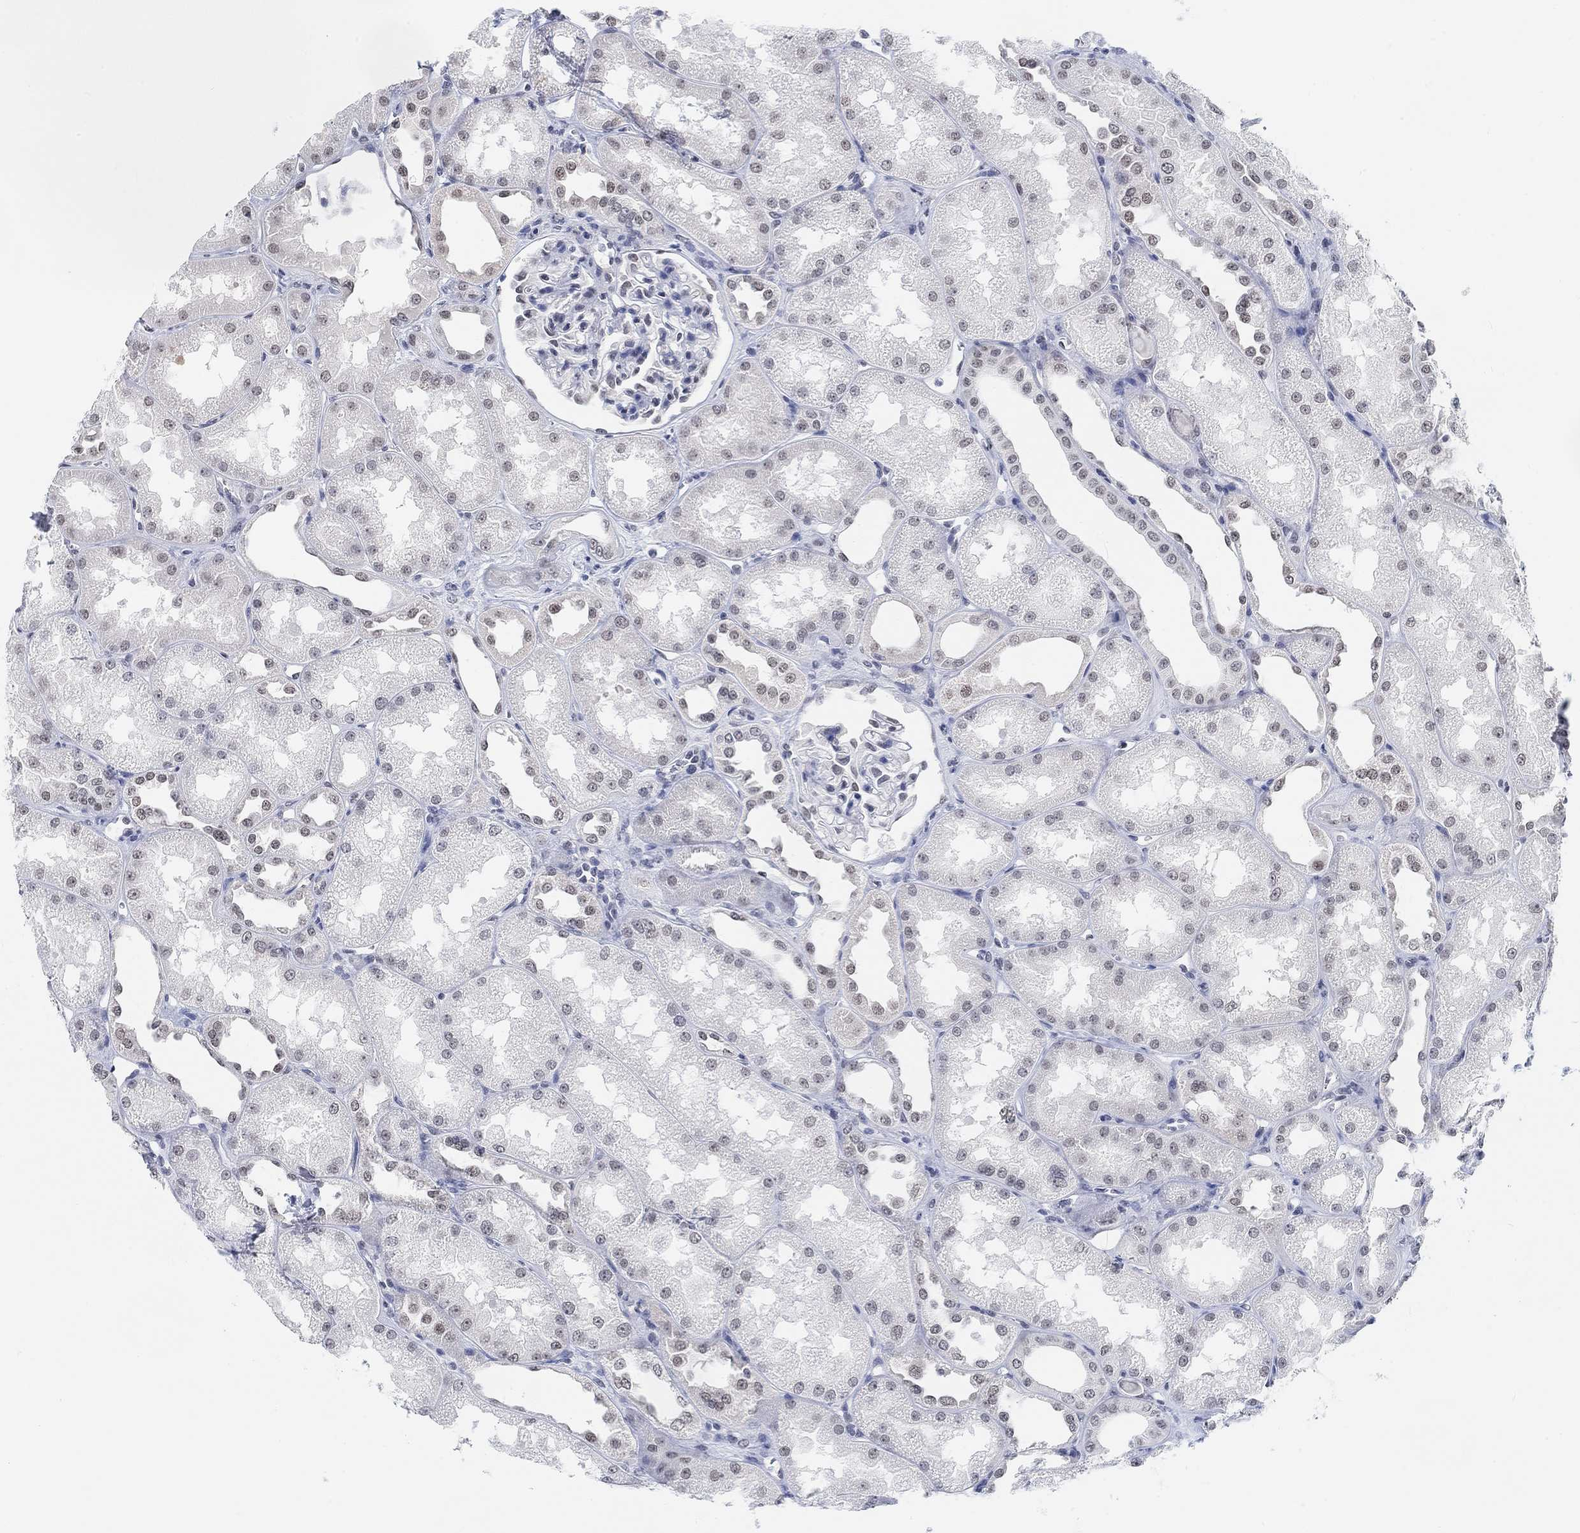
{"staining": {"intensity": "weak", "quantity": "<25%", "location": "nuclear"}, "tissue": "kidney", "cell_type": "Cells in glomeruli", "image_type": "normal", "snomed": [{"axis": "morphology", "description": "Normal tissue, NOS"}, {"axis": "topography", "description": "Kidney"}], "caption": "Immunohistochemical staining of benign kidney exhibits no significant expression in cells in glomeruli.", "gene": "PURG", "patient": {"sex": "male", "age": 61}}